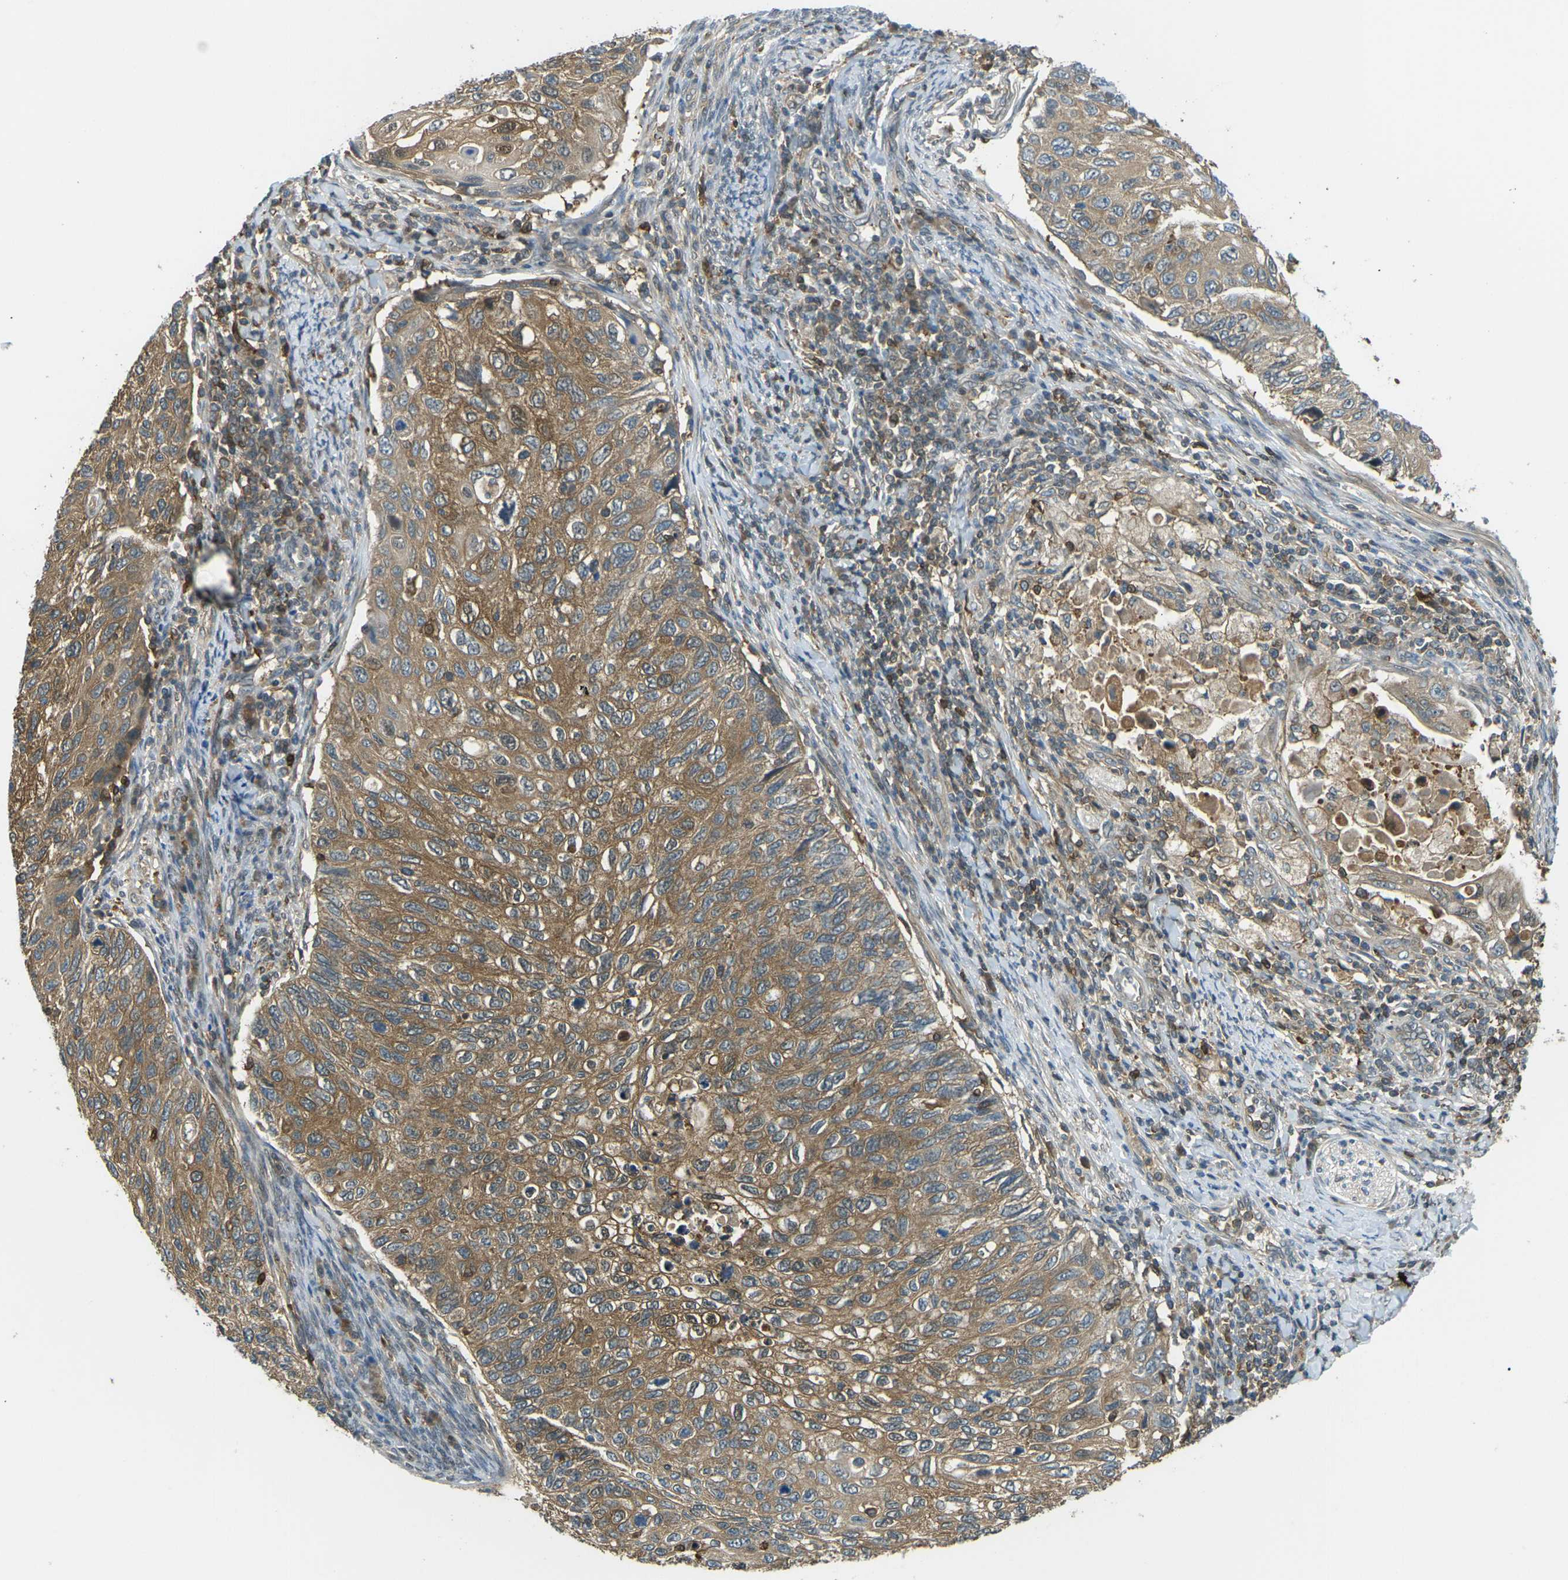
{"staining": {"intensity": "moderate", "quantity": ">75%", "location": "cytoplasmic/membranous"}, "tissue": "cervical cancer", "cell_type": "Tumor cells", "image_type": "cancer", "snomed": [{"axis": "morphology", "description": "Squamous cell carcinoma, NOS"}, {"axis": "topography", "description": "Cervix"}], "caption": "The image displays staining of squamous cell carcinoma (cervical), revealing moderate cytoplasmic/membranous protein expression (brown color) within tumor cells.", "gene": "PIEZO2", "patient": {"sex": "female", "age": 70}}